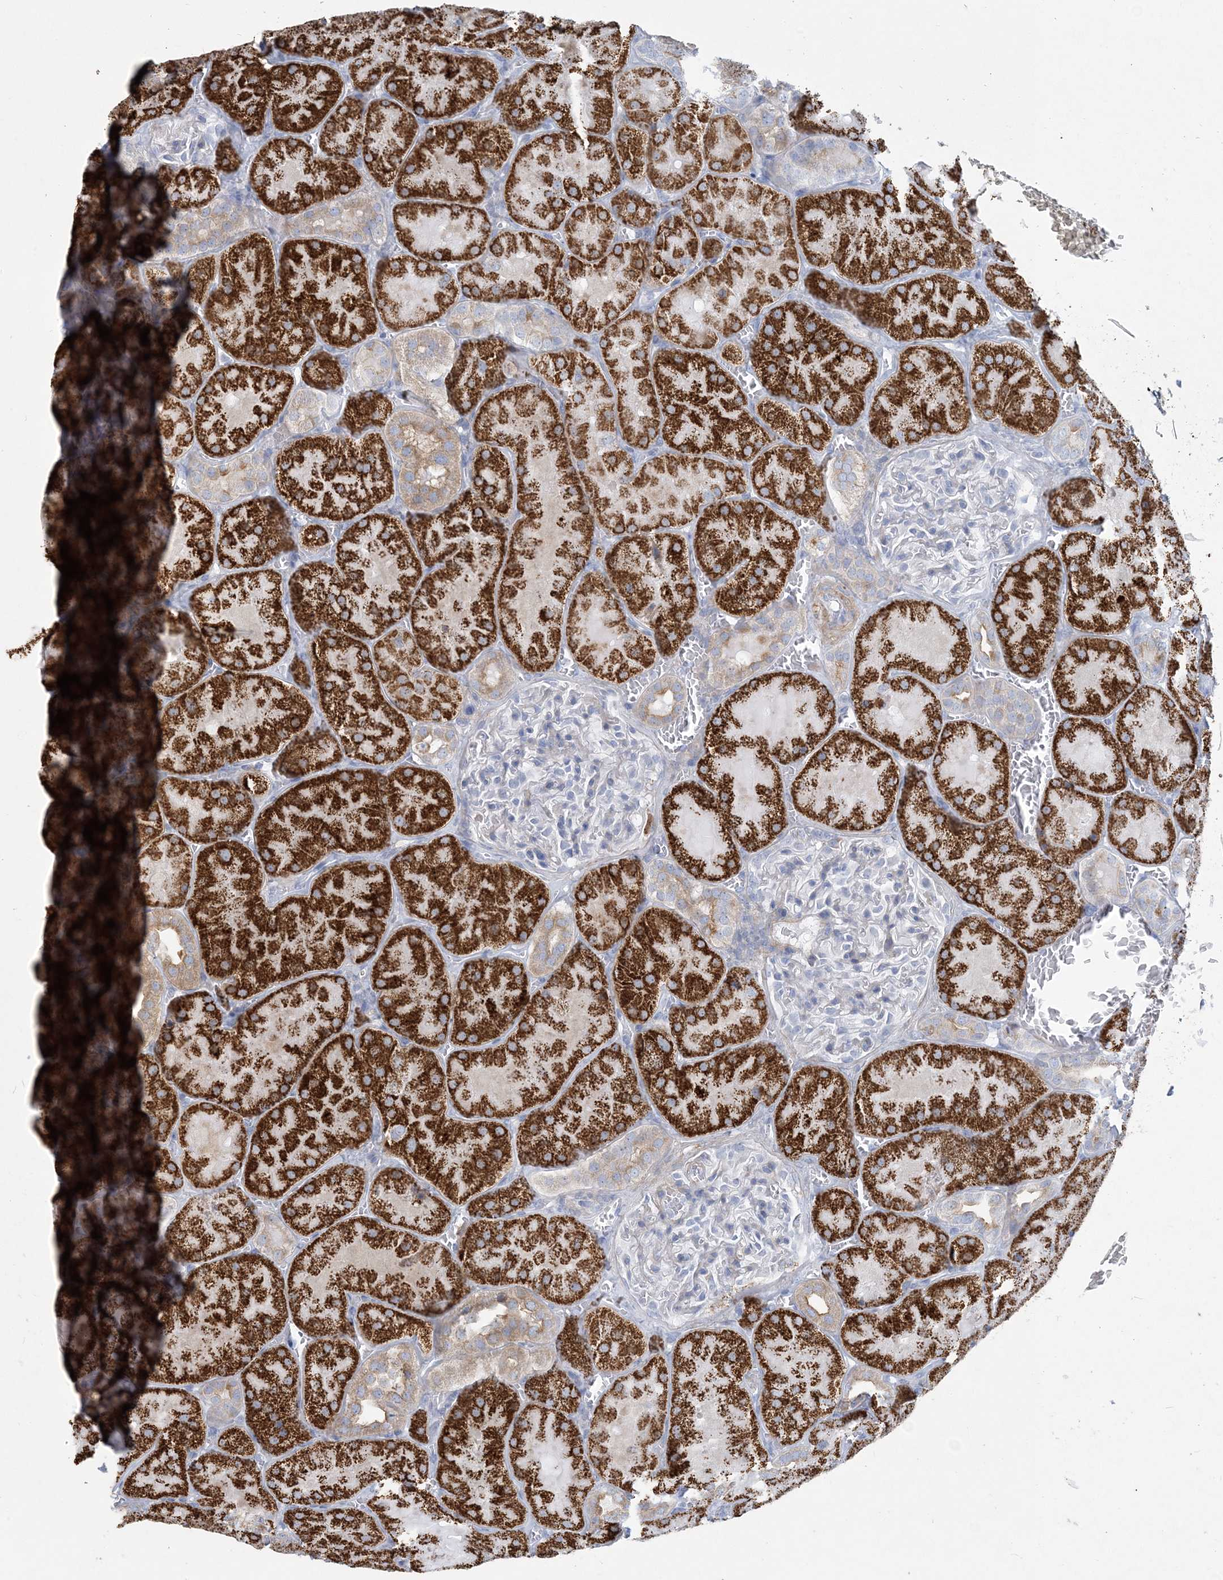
{"staining": {"intensity": "negative", "quantity": "none", "location": "none"}, "tissue": "kidney", "cell_type": "Cells in glomeruli", "image_type": "normal", "snomed": [{"axis": "morphology", "description": "Normal tissue, NOS"}, {"axis": "topography", "description": "Kidney"}], "caption": "Cells in glomeruli are negative for protein expression in benign human kidney.", "gene": "MOXD1", "patient": {"sex": "male", "age": 28}}